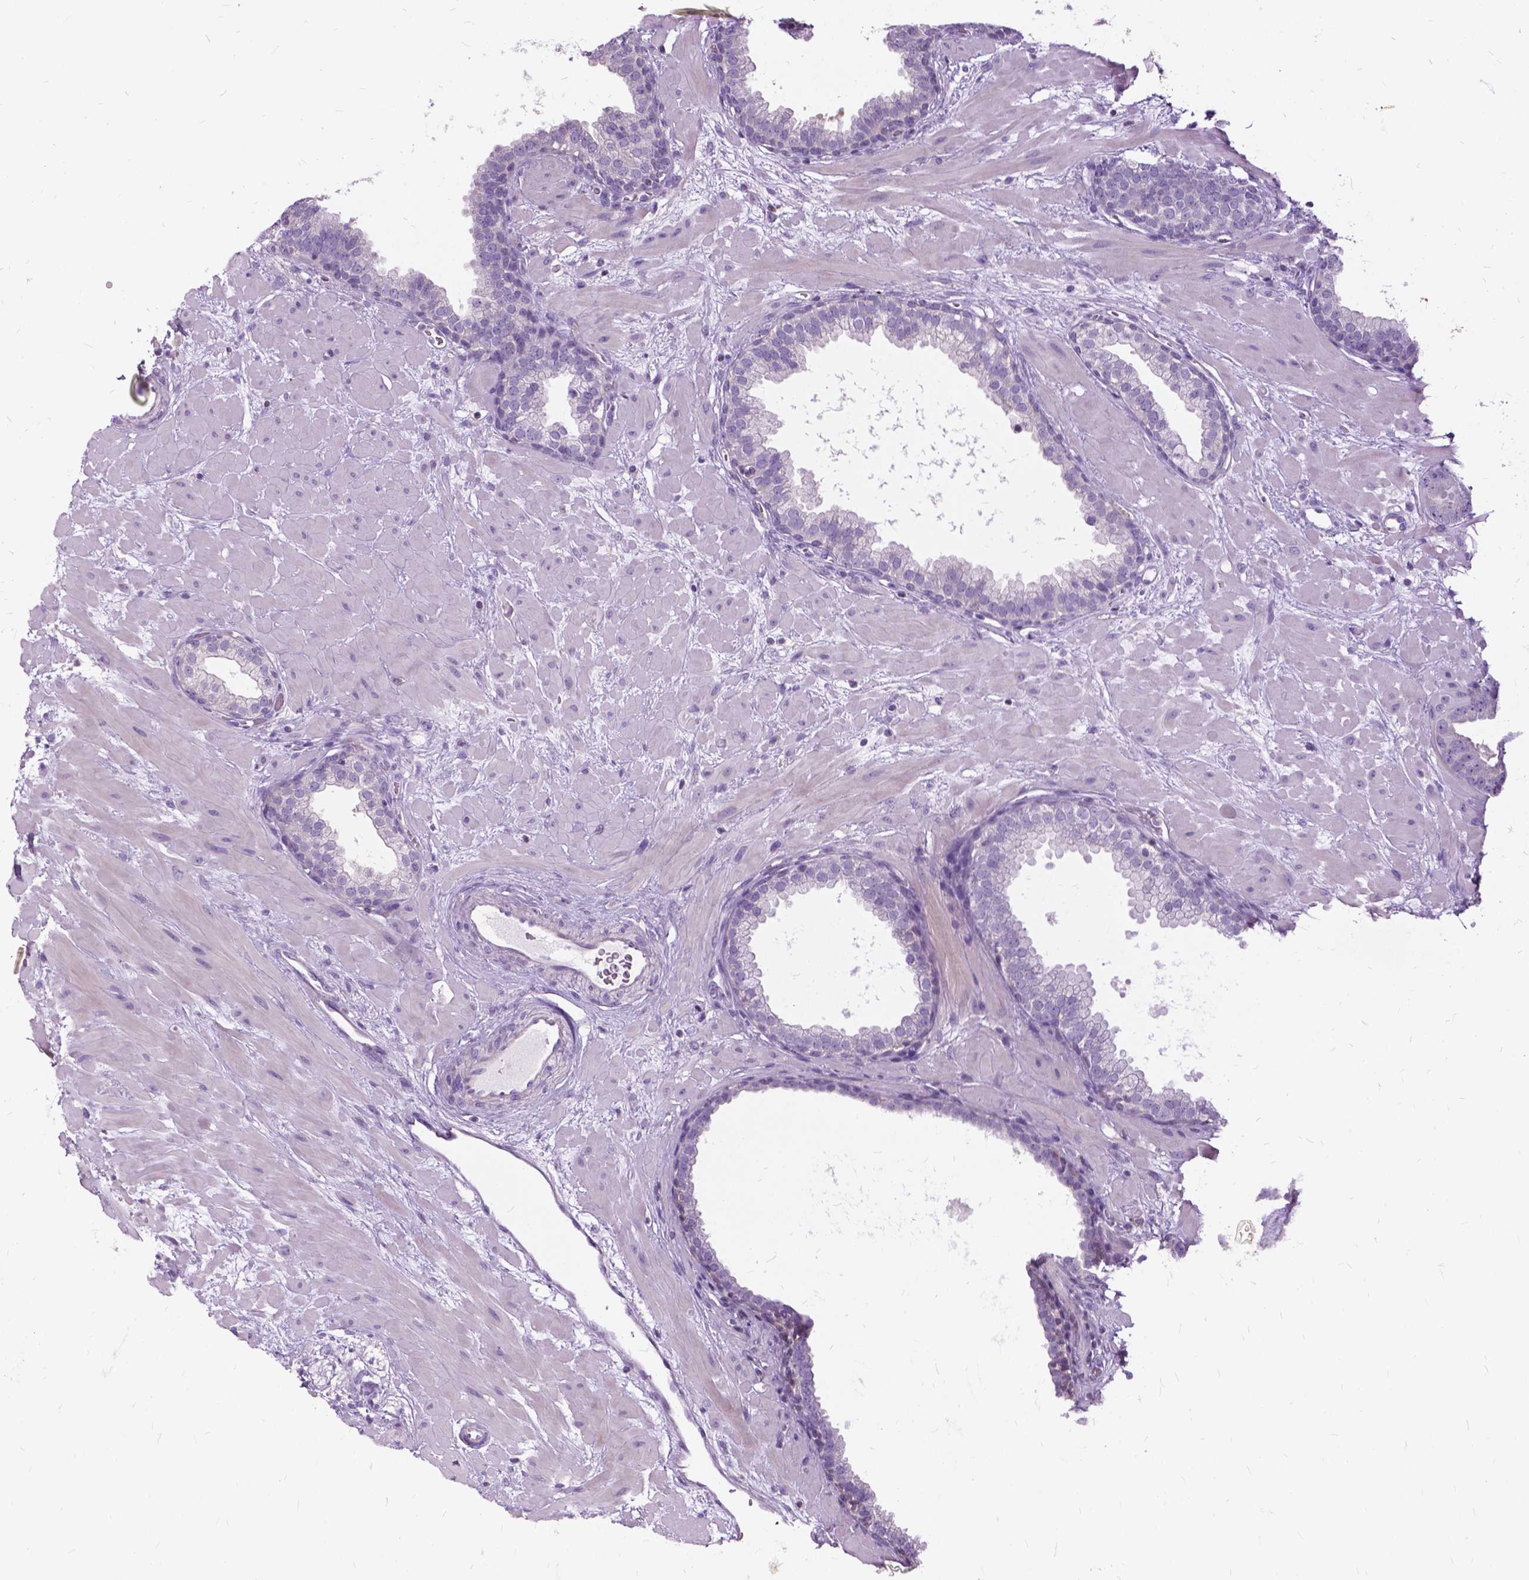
{"staining": {"intensity": "negative", "quantity": "none", "location": "none"}, "tissue": "prostate cancer", "cell_type": "Tumor cells", "image_type": "cancer", "snomed": [{"axis": "morphology", "description": "Adenocarcinoma, Low grade"}, {"axis": "topography", "description": "Prostate"}], "caption": "This micrograph is of adenocarcinoma (low-grade) (prostate) stained with IHC to label a protein in brown with the nuclei are counter-stained blue. There is no staining in tumor cells. The staining is performed using DAB brown chromogen with nuclei counter-stained in using hematoxylin.", "gene": "JAK3", "patient": {"sex": "male", "age": 68}}